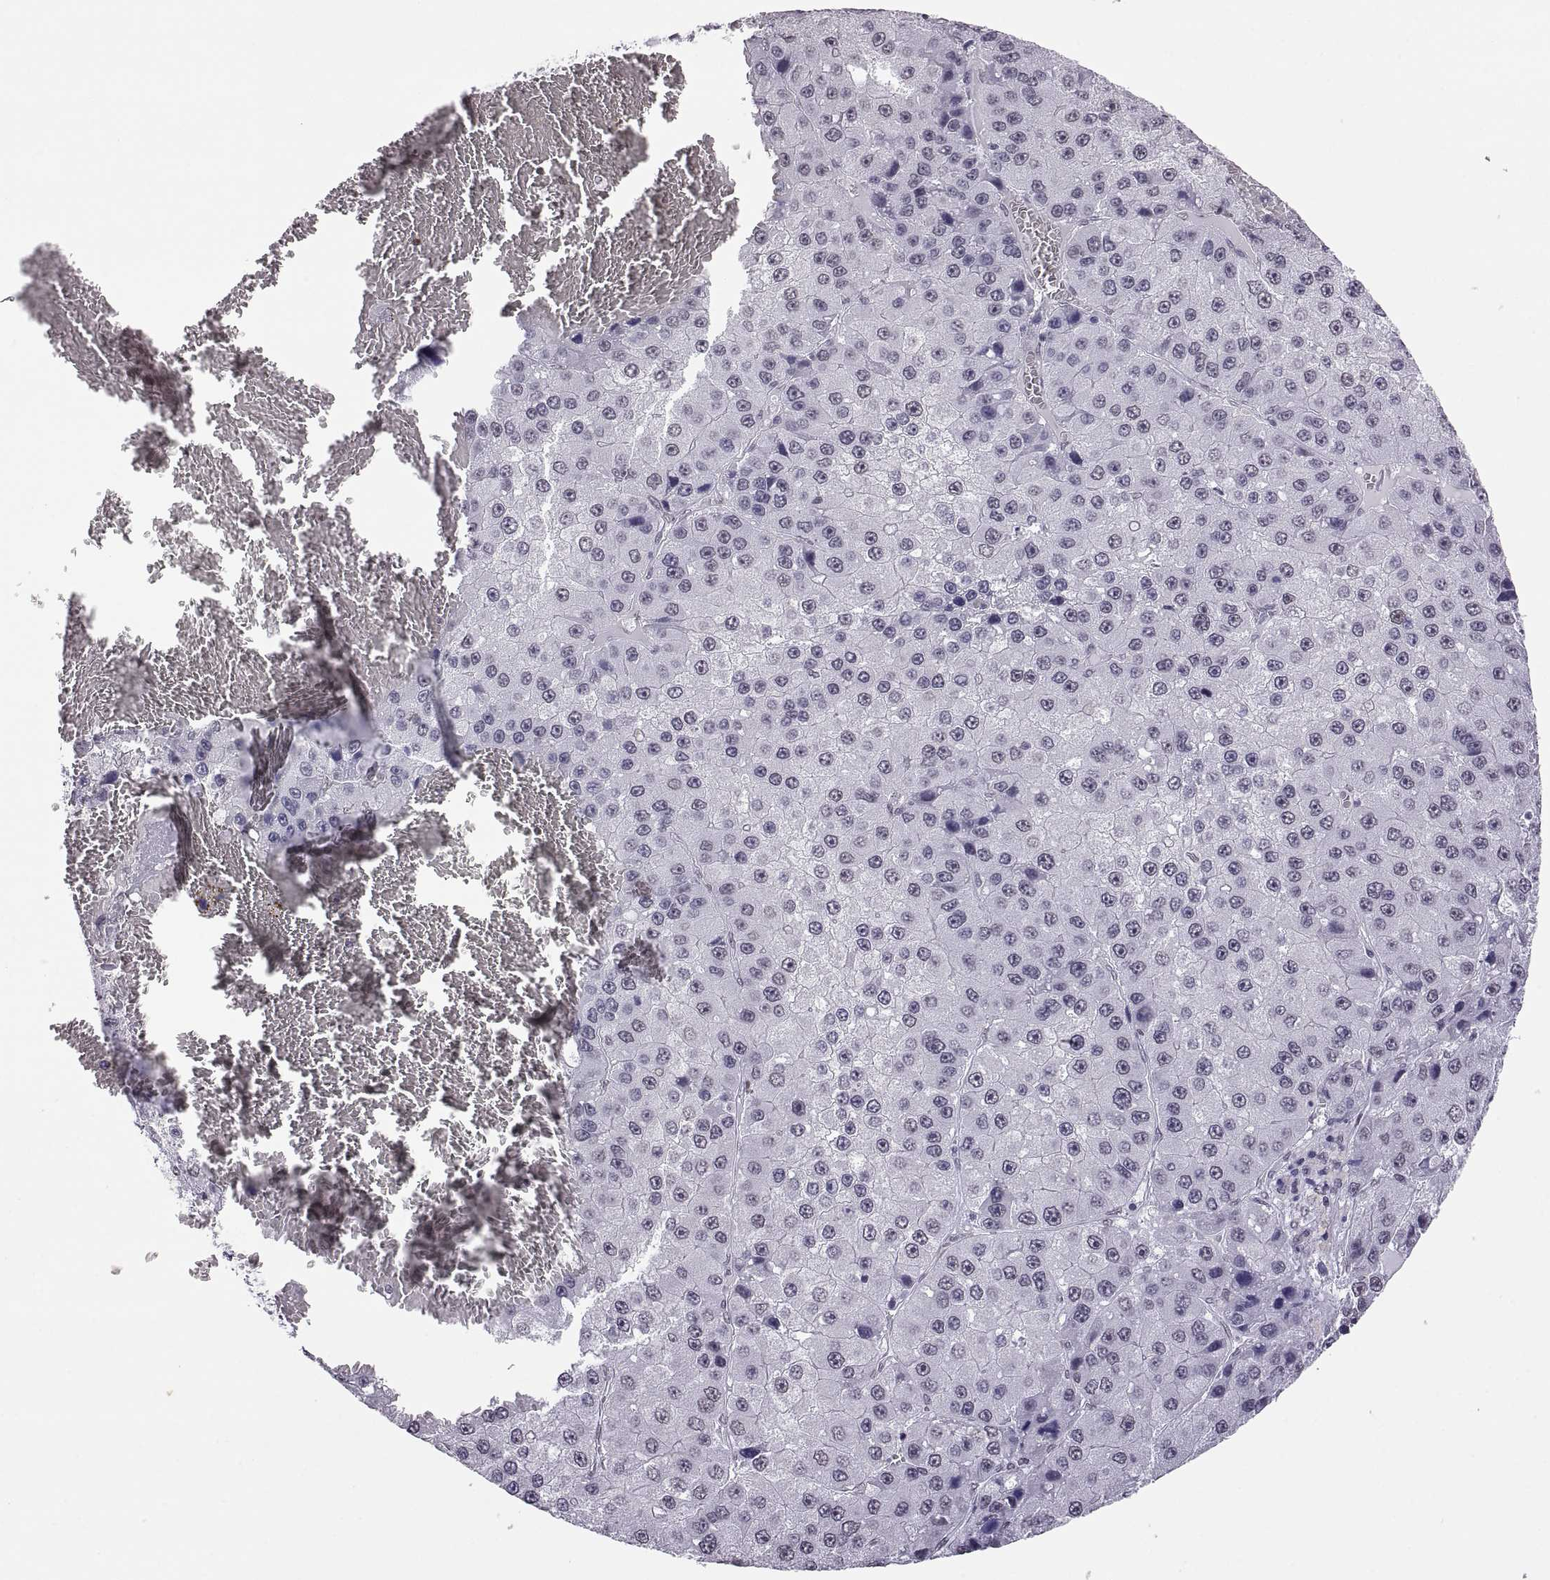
{"staining": {"intensity": "negative", "quantity": "none", "location": "none"}, "tissue": "liver cancer", "cell_type": "Tumor cells", "image_type": "cancer", "snomed": [{"axis": "morphology", "description": "Carcinoma, Hepatocellular, NOS"}, {"axis": "topography", "description": "Liver"}], "caption": "Immunohistochemical staining of liver hepatocellular carcinoma exhibits no significant expression in tumor cells. (DAB (3,3'-diaminobenzidine) IHC with hematoxylin counter stain).", "gene": "CARTPT", "patient": {"sex": "female", "age": 73}}